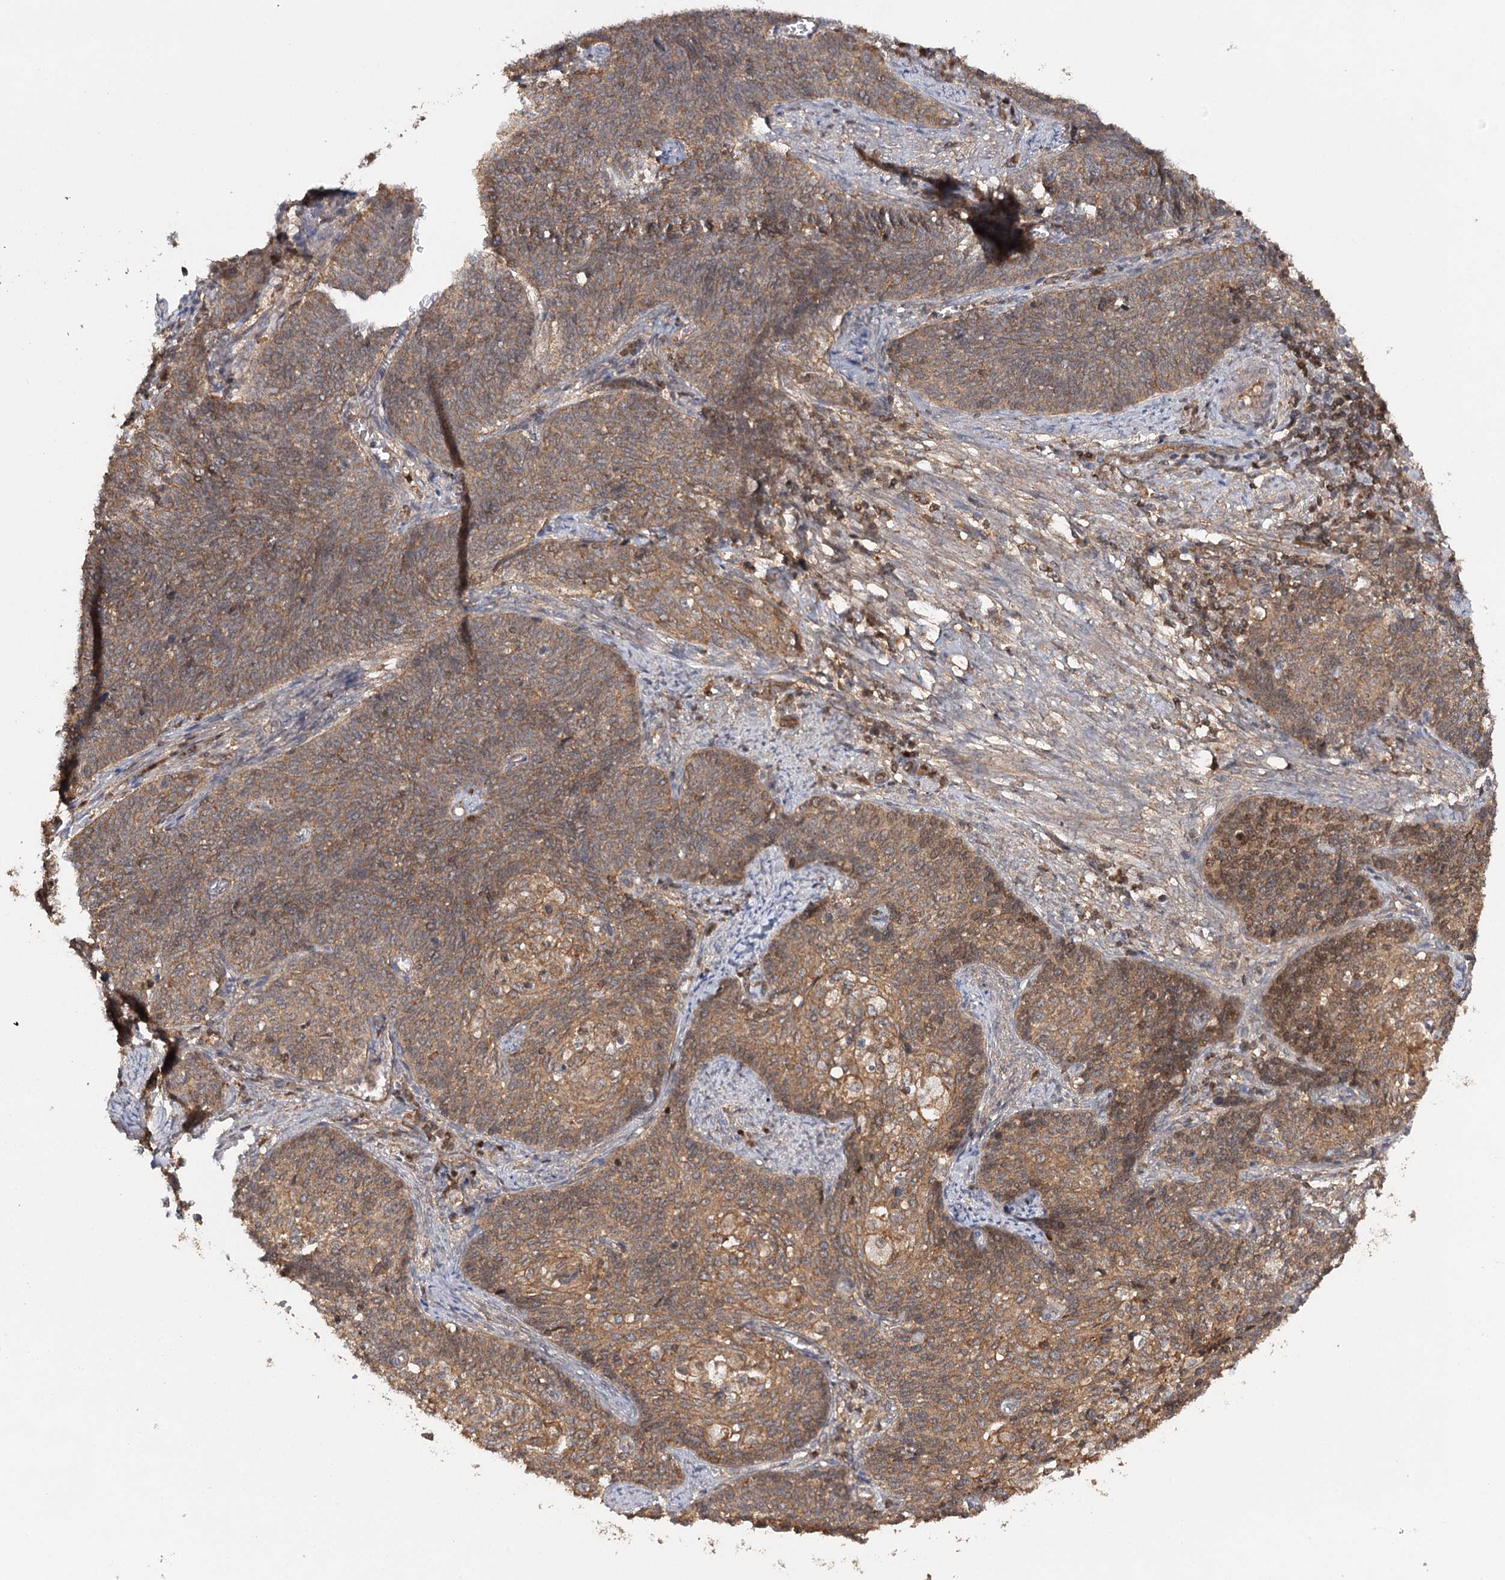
{"staining": {"intensity": "moderate", "quantity": ">75%", "location": "cytoplasmic/membranous"}, "tissue": "cervical cancer", "cell_type": "Tumor cells", "image_type": "cancer", "snomed": [{"axis": "morphology", "description": "Squamous cell carcinoma, NOS"}, {"axis": "topography", "description": "Cervix"}], "caption": "This image displays immunohistochemistry (IHC) staining of squamous cell carcinoma (cervical), with medium moderate cytoplasmic/membranous staining in about >75% of tumor cells.", "gene": "BCR", "patient": {"sex": "female", "age": 39}}